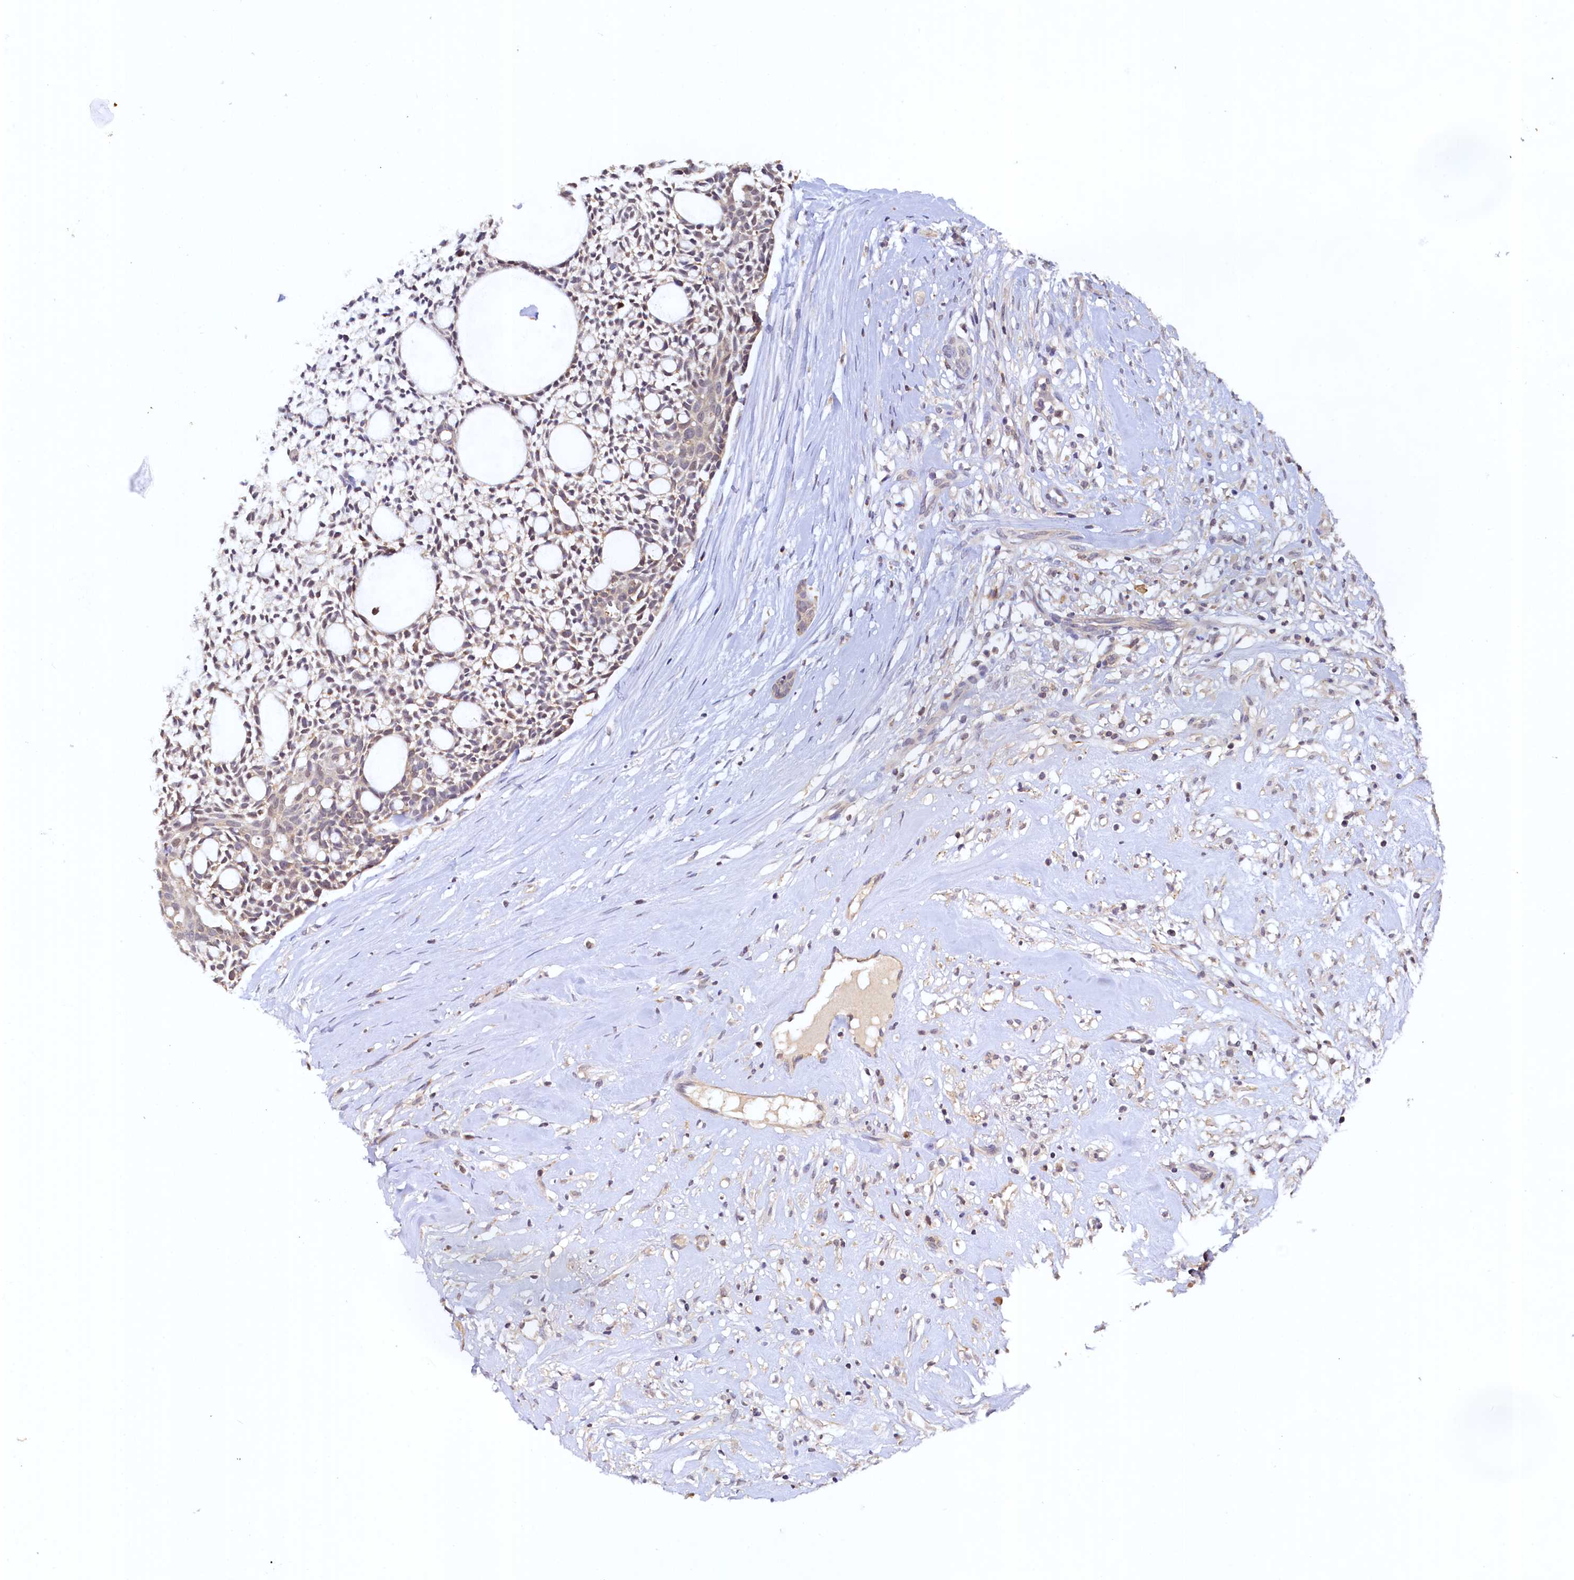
{"staining": {"intensity": "weak", "quantity": "25%-75%", "location": "cytoplasmic/membranous"}, "tissue": "head and neck cancer", "cell_type": "Tumor cells", "image_type": "cancer", "snomed": [{"axis": "morphology", "description": "Adenocarcinoma, NOS"}, {"axis": "topography", "description": "Subcutis"}, {"axis": "topography", "description": "Head-Neck"}], "caption": "Immunohistochemistry micrograph of neoplastic tissue: human head and neck cancer stained using IHC displays low levels of weak protein expression localized specifically in the cytoplasmic/membranous of tumor cells, appearing as a cytoplasmic/membranous brown color.", "gene": "PAAF1", "patient": {"sex": "female", "age": 73}}